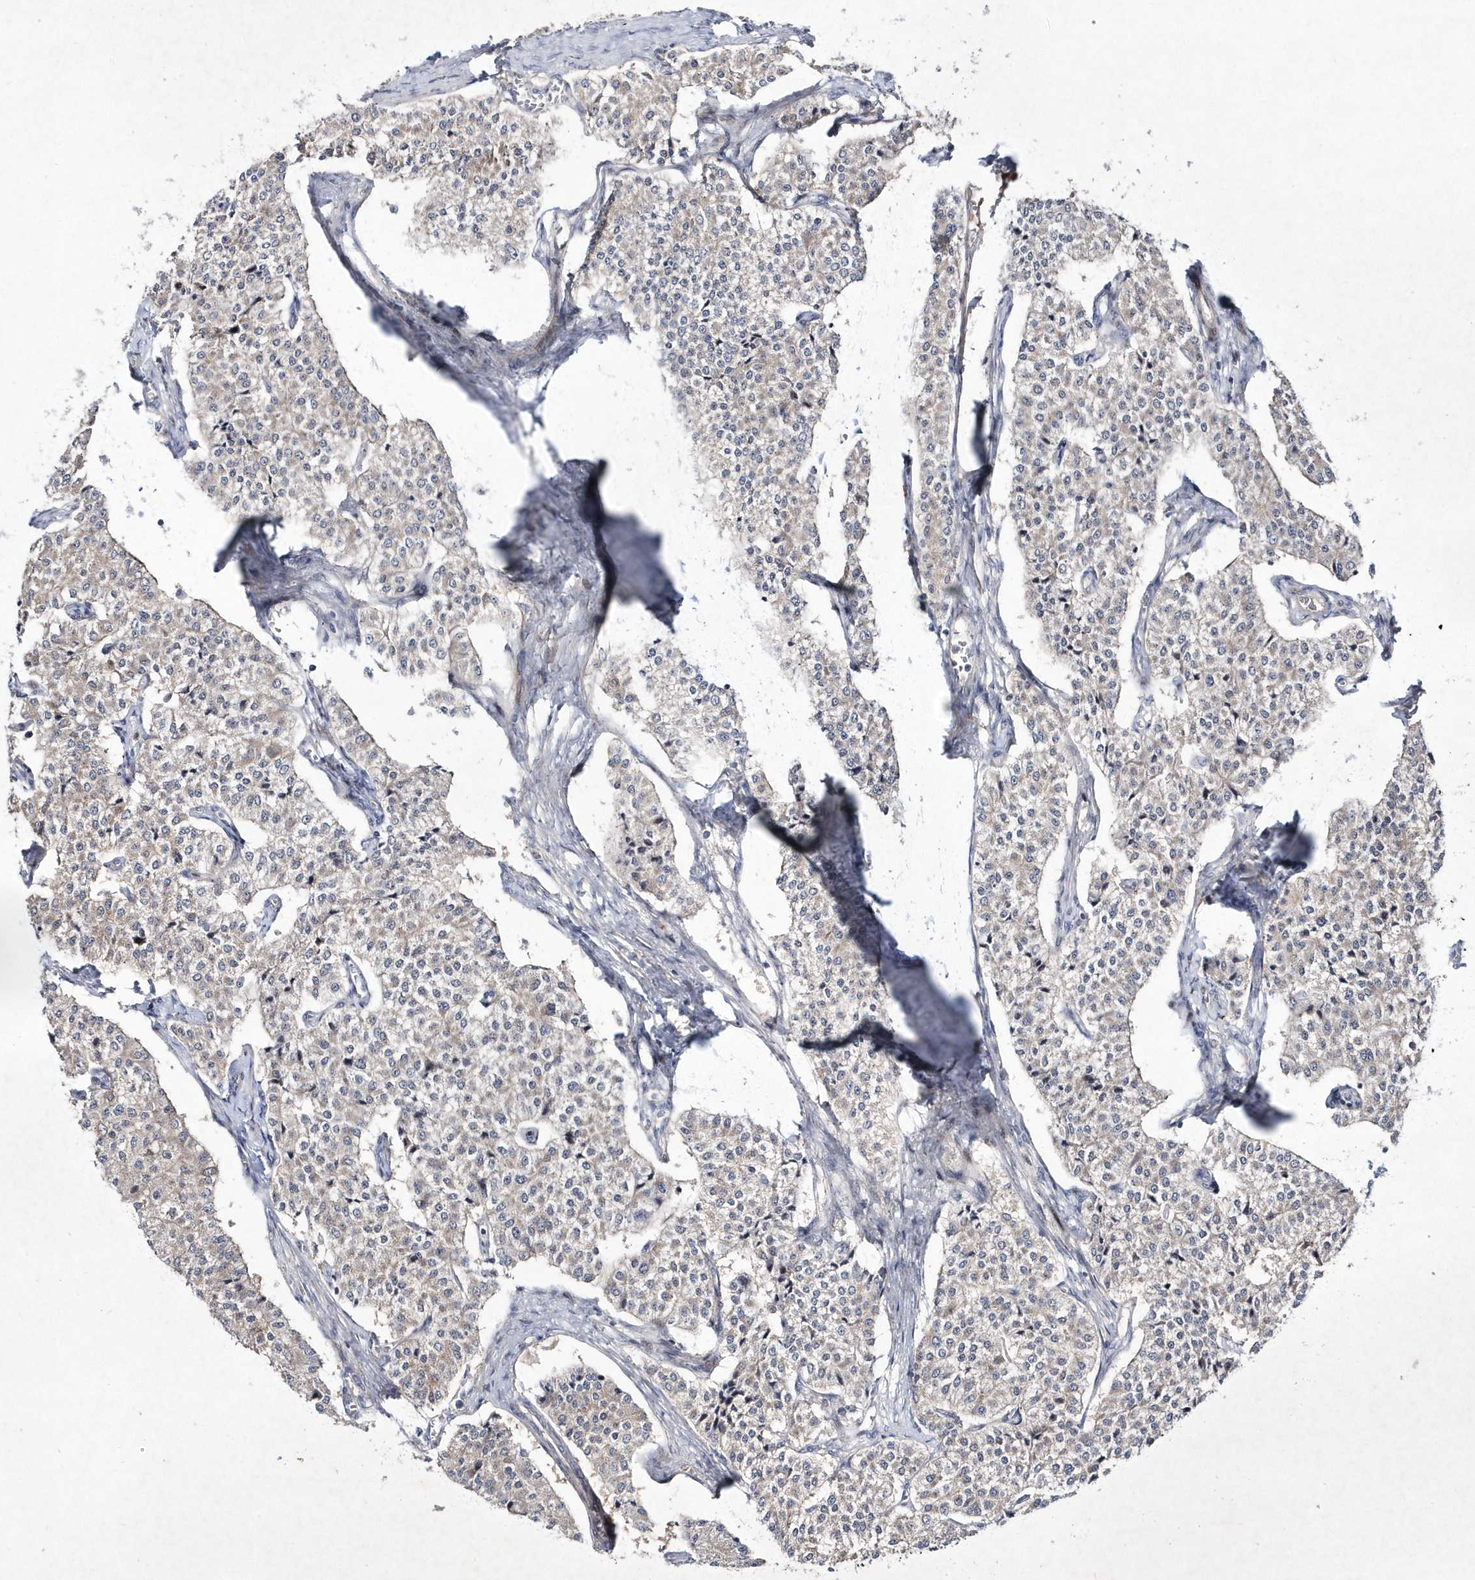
{"staining": {"intensity": "negative", "quantity": "none", "location": "none"}, "tissue": "carcinoid", "cell_type": "Tumor cells", "image_type": "cancer", "snomed": [{"axis": "morphology", "description": "Carcinoid, malignant, NOS"}, {"axis": "topography", "description": "Colon"}], "caption": "This histopathology image is of carcinoid stained with immunohistochemistry (IHC) to label a protein in brown with the nuclei are counter-stained blue. There is no positivity in tumor cells.", "gene": "DSPP", "patient": {"sex": "female", "age": 52}}